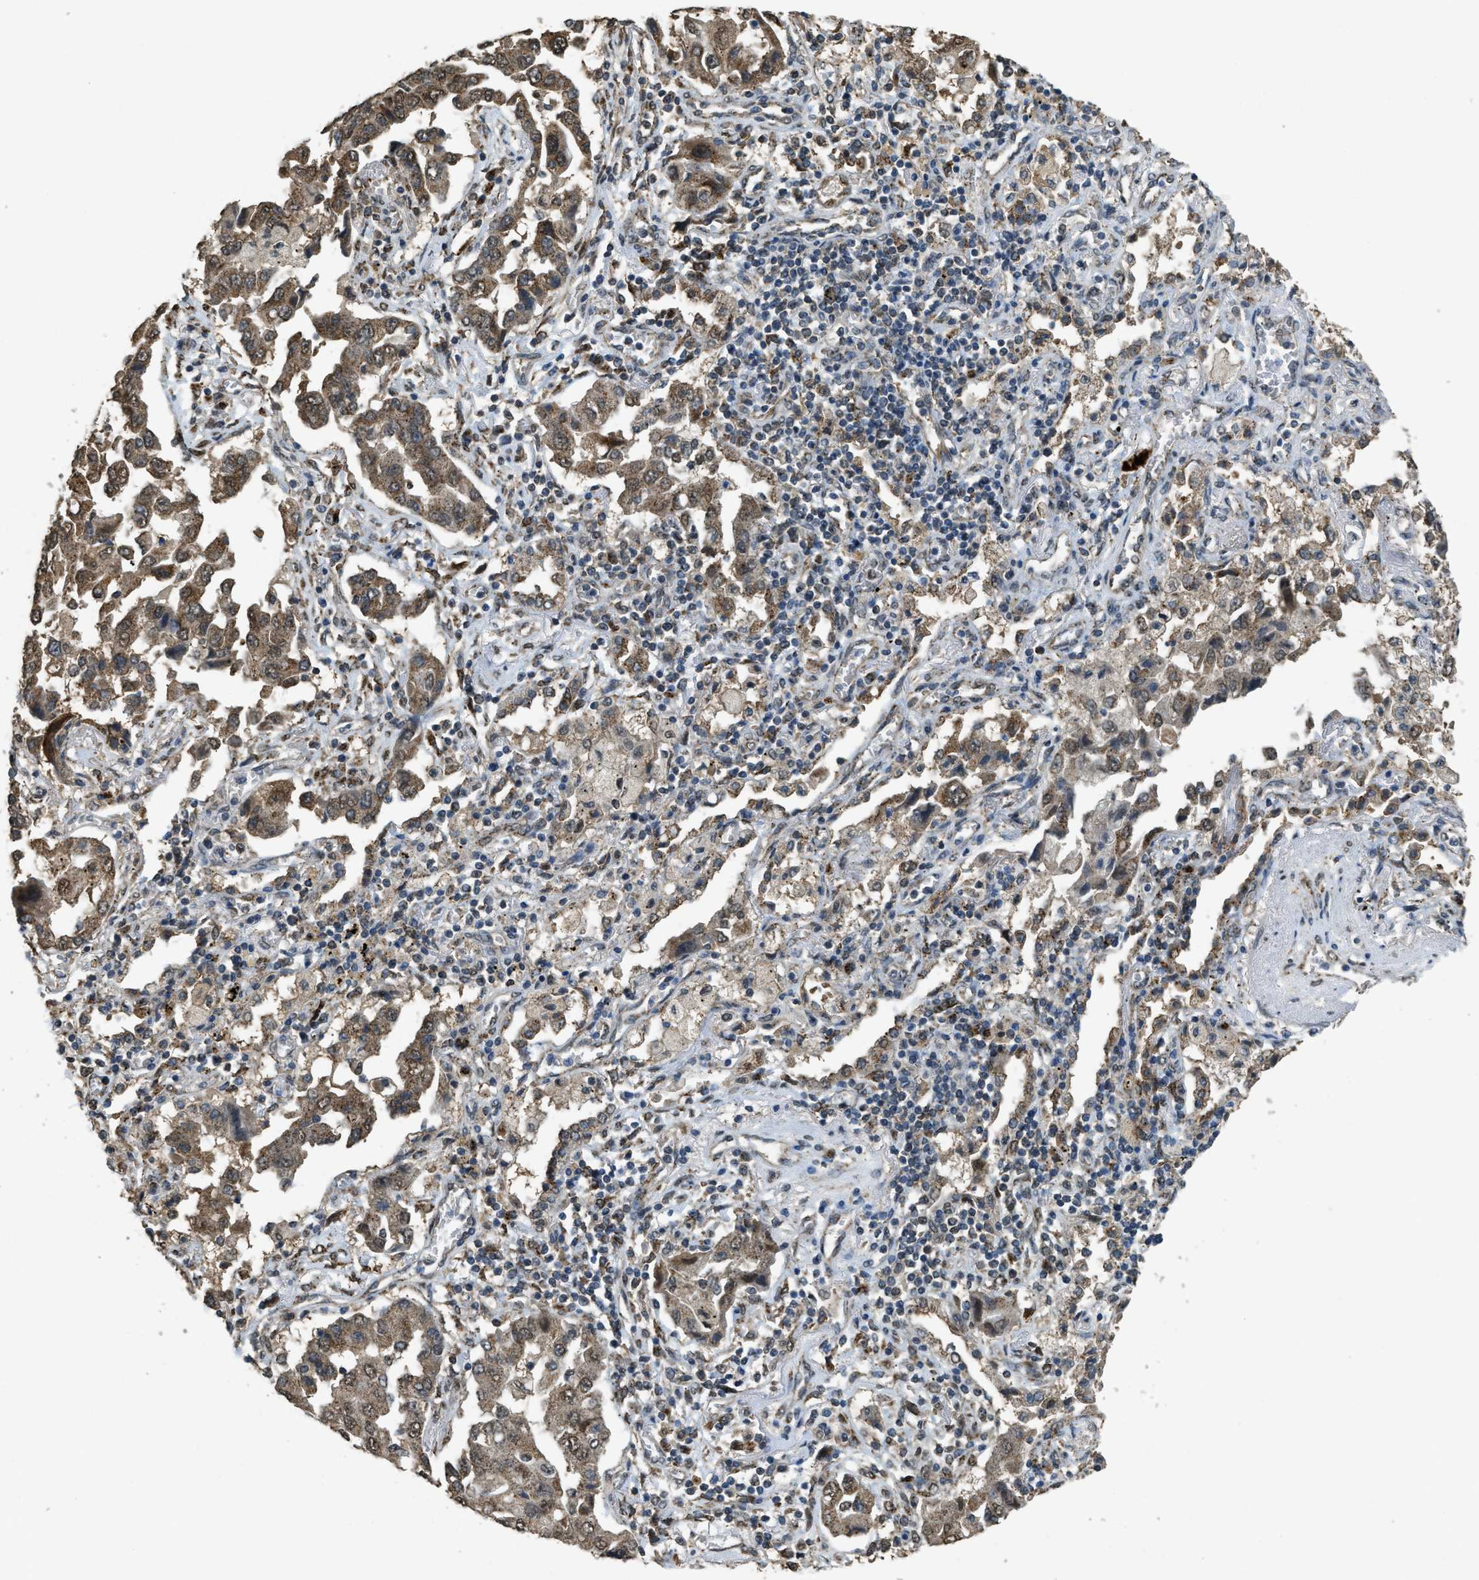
{"staining": {"intensity": "moderate", "quantity": ">75%", "location": "cytoplasmic/membranous"}, "tissue": "lung cancer", "cell_type": "Tumor cells", "image_type": "cancer", "snomed": [{"axis": "morphology", "description": "Adenocarcinoma, NOS"}, {"axis": "topography", "description": "Lung"}], "caption": "Immunohistochemical staining of adenocarcinoma (lung) exhibits medium levels of moderate cytoplasmic/membranous protein positivity in about >75% of tumor cells. (brown staining indicates protein expression, while blue staining denotes nuclei).", "gene": "IPO7", "patient": {"sex": "female", "age": 65}}